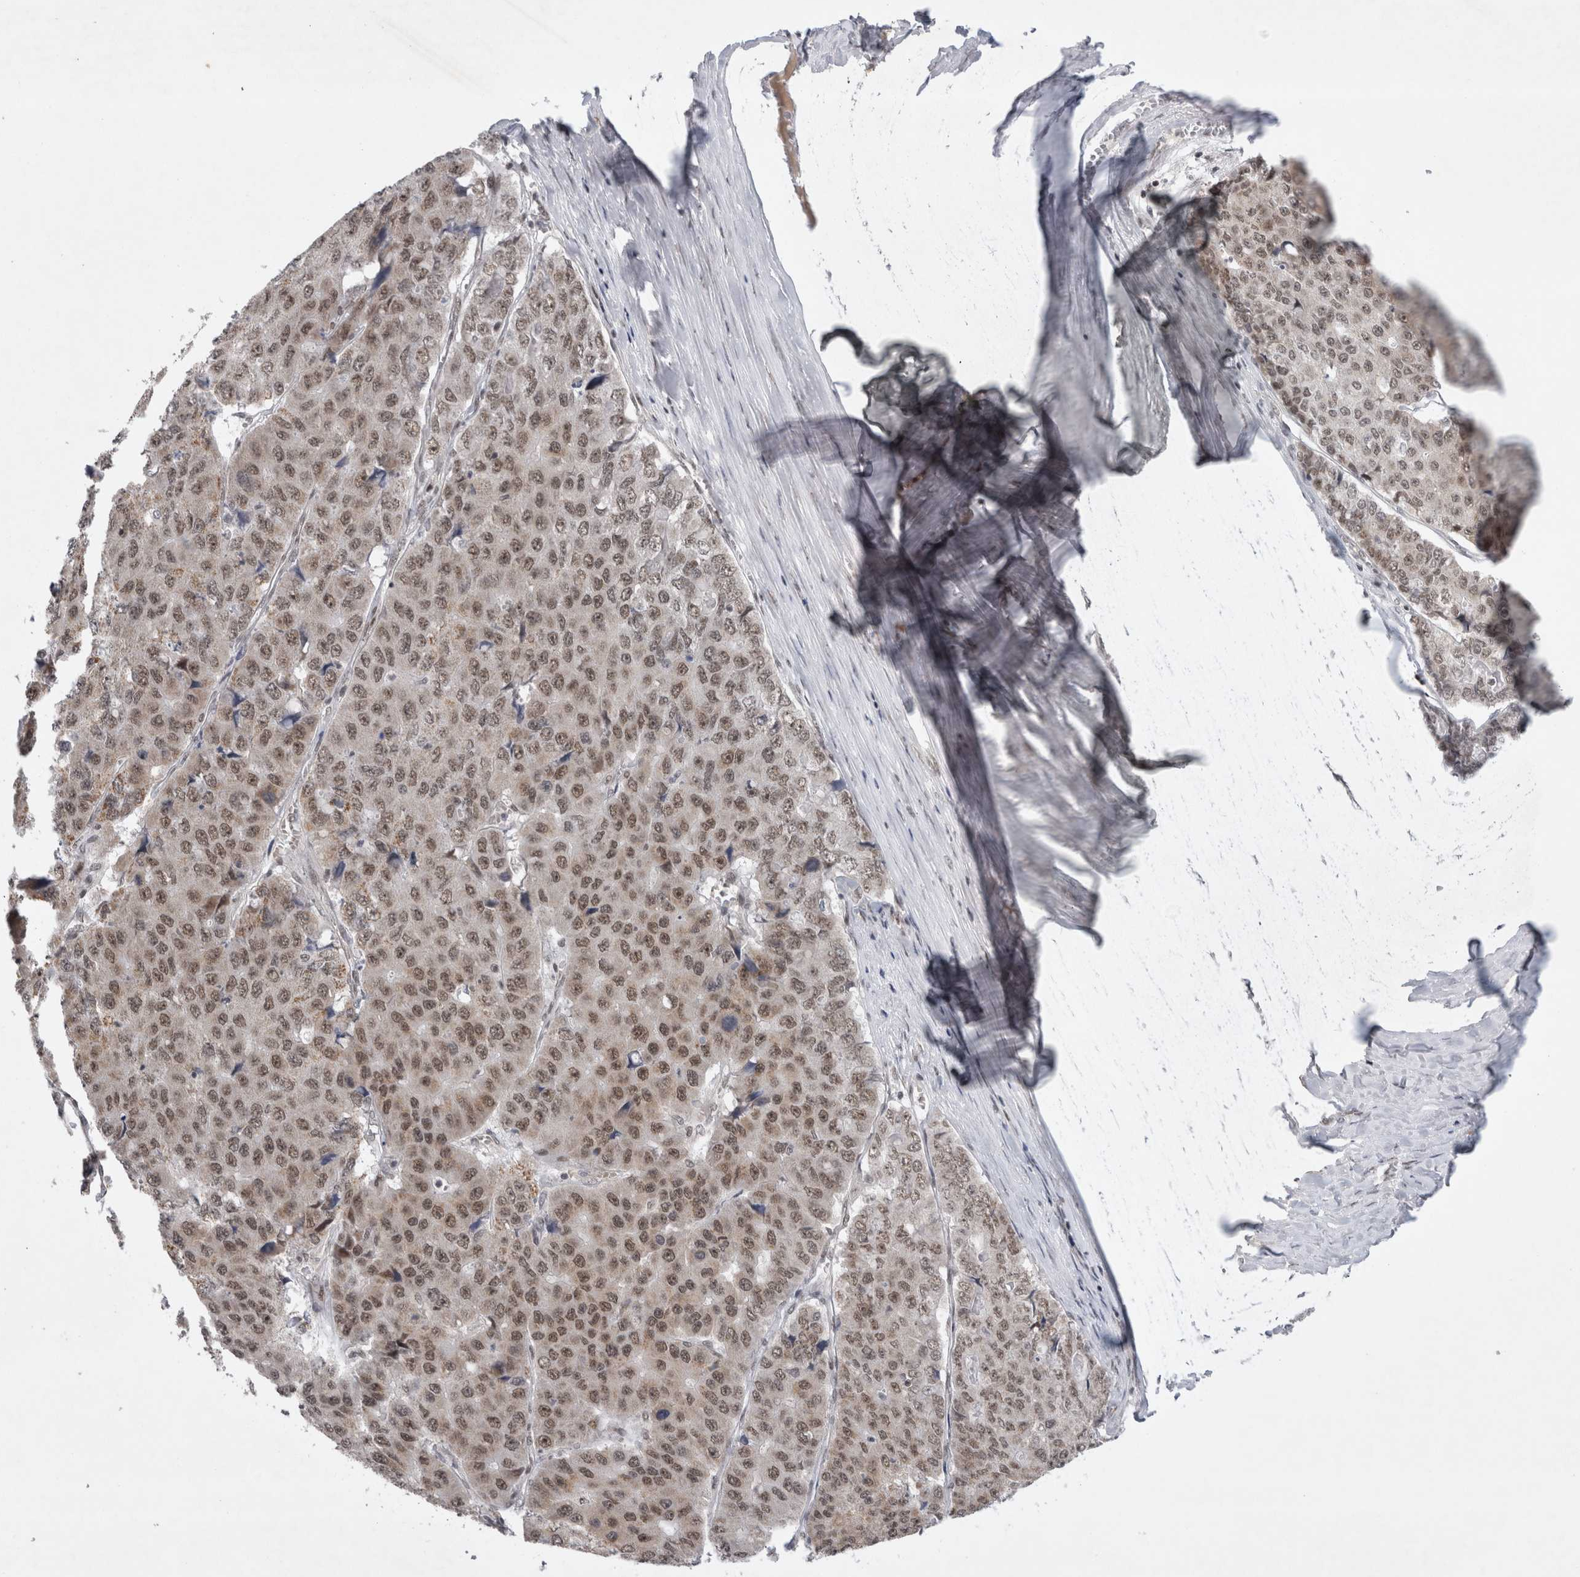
{"staining": {"intensity": "moderate", "quantity": ">75%", "location": "nuclear"}, "tissue": "pancreatic cancer", "cell_type": "Tumor cells", "image_type": "cancer", "snomed": [{"axis": "morphology", "description": "Adenocarcinoma, NOS"}, {"axis": "topography", "description": "Pancreas"}], "caption": "Immunohistochemical staining of human adenocarcinoma (pancreatic) displays moderate nuclear protein staining in approximately >75% of tumor cells.", "gene": "HESX1", "patient": {"sex": "male", "age": 50}}